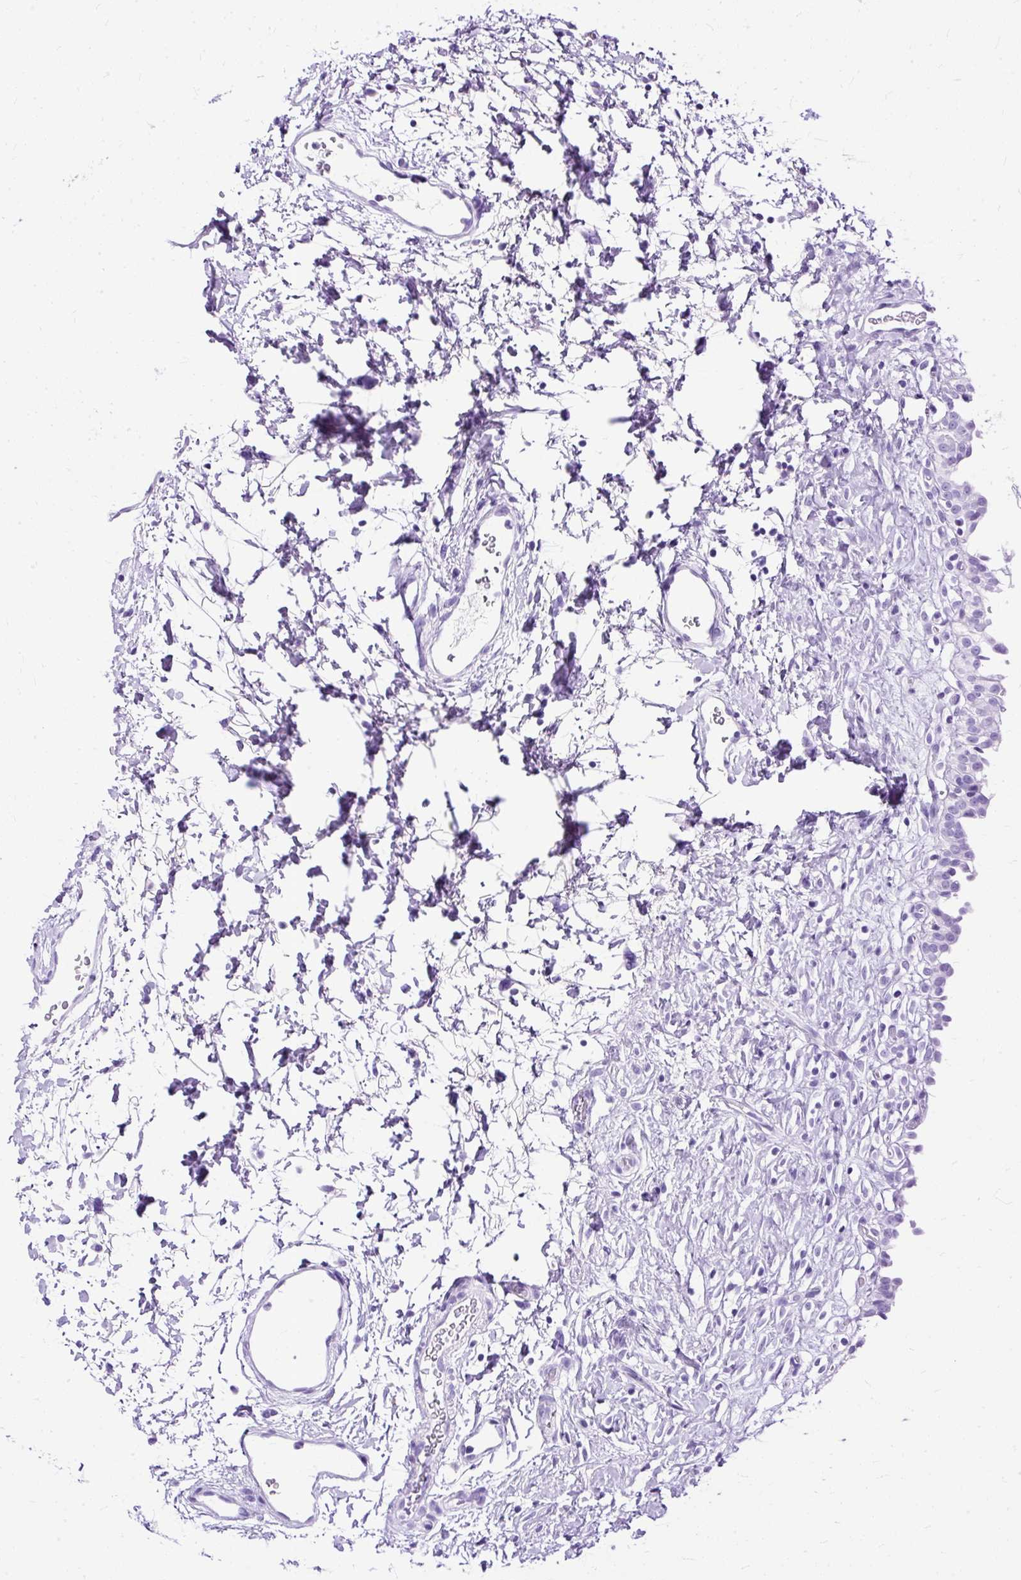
{"staining": {"intensity": "negative", "quantity": "none", "location": "none"}, "tissue": "urinary bladder", "cell_type": "Urothelial cells", "image_type": "normal", "snomed": [{"axis": "morphology", "description": "Normal tissue, NOS"}, {"axis": "topography", "description": "Urinary bladder"}], "caption": "An image of urinary bladder stained for a protein reveals no brown staining in urothelial cells.", "gene": "SLC8A2", "patient": {"sex": "male", "age": 51}}